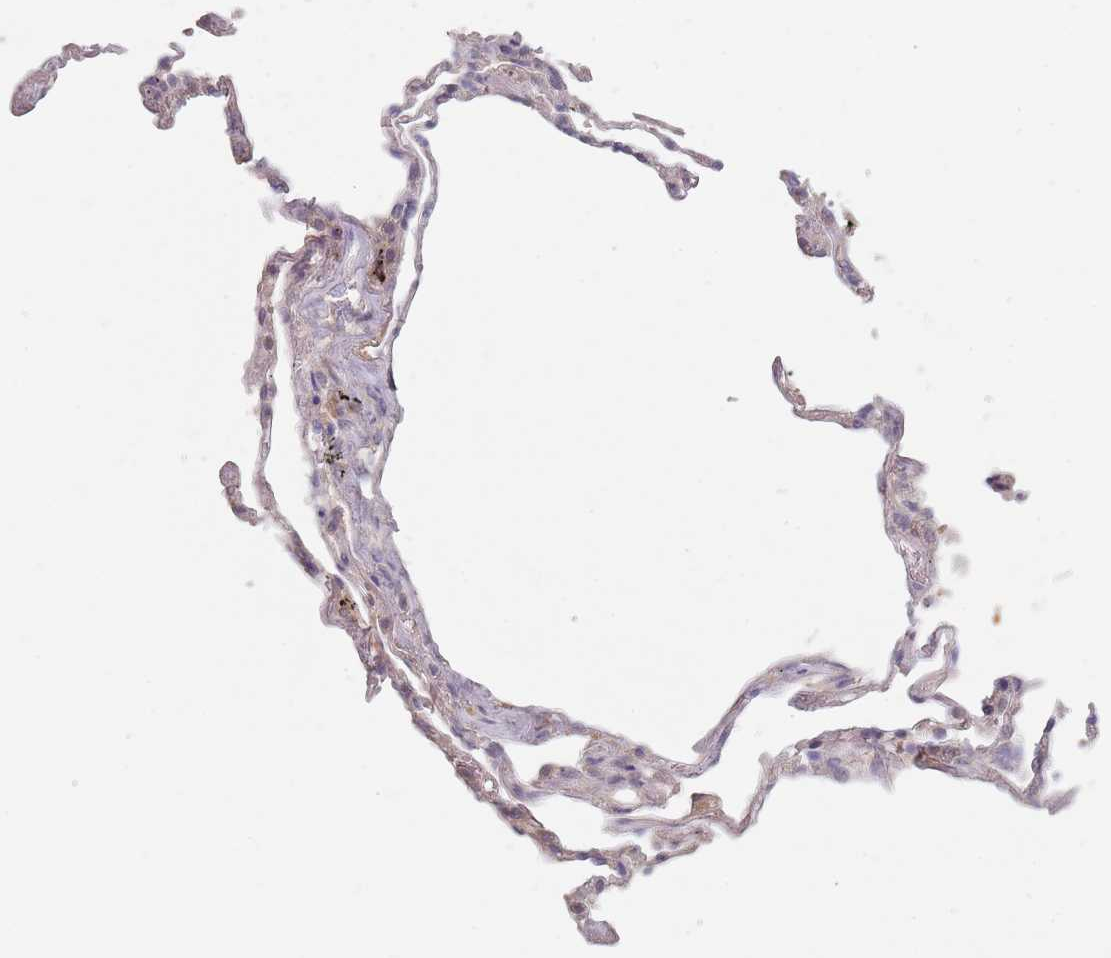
{"staining": {"intensity": "negative", "quantity": "none", "location": "none"}, "tissue": "adipose tissue", "cell_type": "Adipocytes", "image_type": "normal", "snomed": [{"axis": "morphology", "description": "Normal tissue, NOS"}, {"axis": "topography", "description": "Lymph node"}, {"axis": "topography", "description": "Bronchus"}], "caption": "Immunohistochemistry (IHC) of normal adipose tissue reveals no staining in adipocytes. (Stains: DAB immunohistochemistry with hematoxylin counter stain, Microscopy: brightfield microscopy at high magnification).", "gene": "NAXE", "patient": {"sex": "male", "age": 63}}